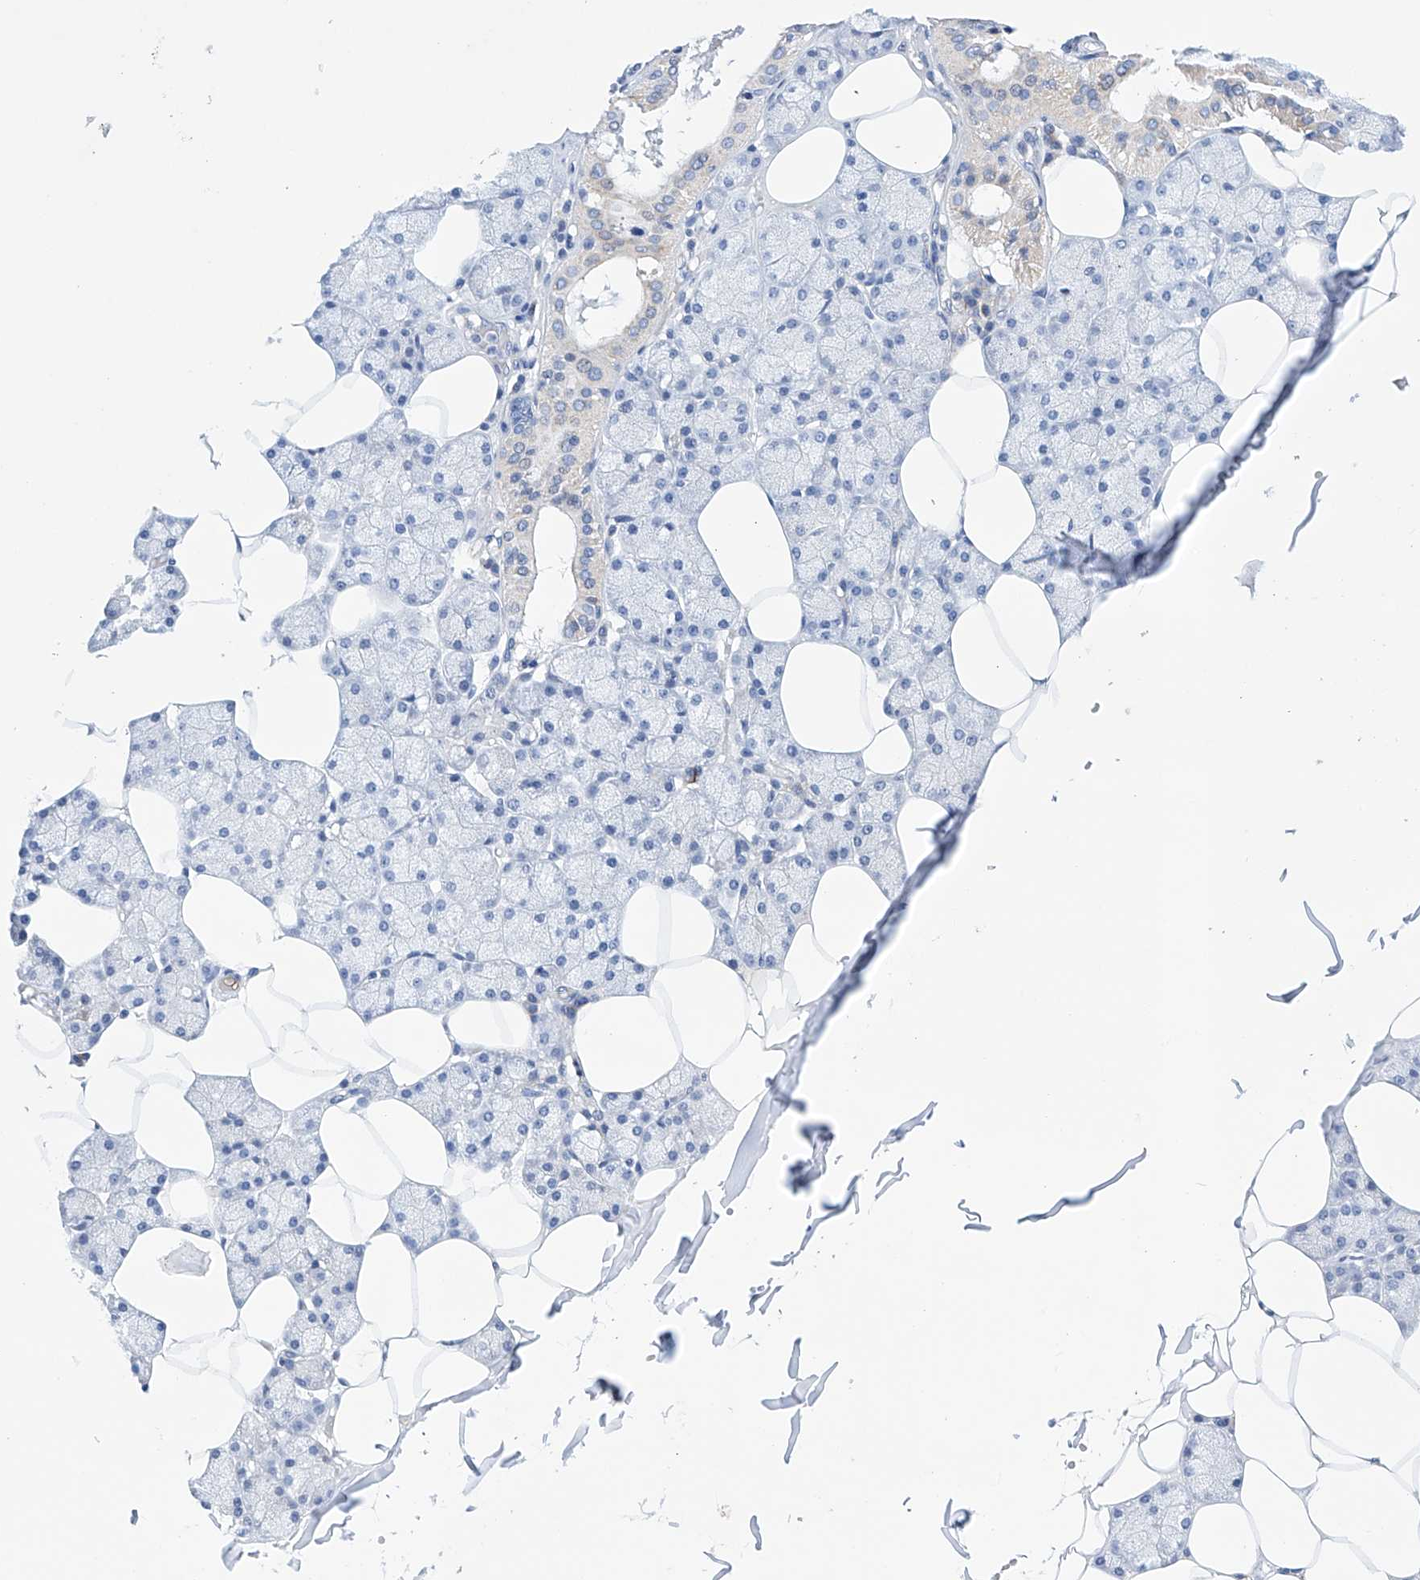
{"staining": {"intensity": "negative", "quantity": "none", "location": "none"}, "tissue": "salivary gland", "cell_type": "Glandular cells", "image_type": "normal", "snomed": [{"axis": "morphology", "description": "Normal tissue, NOS"}, {"axis": "topography", "description": "Salivary gland"}], "caption": "An immunohistochemistry (IHC) photomicrograph of normal salivary gland is shown. There is no staining in glandular cells of salivary gland. (IHC, brightfield microscopy, high magnification).", "gene": "ETV7", "patient": {"sex": "male", "age": 62}}